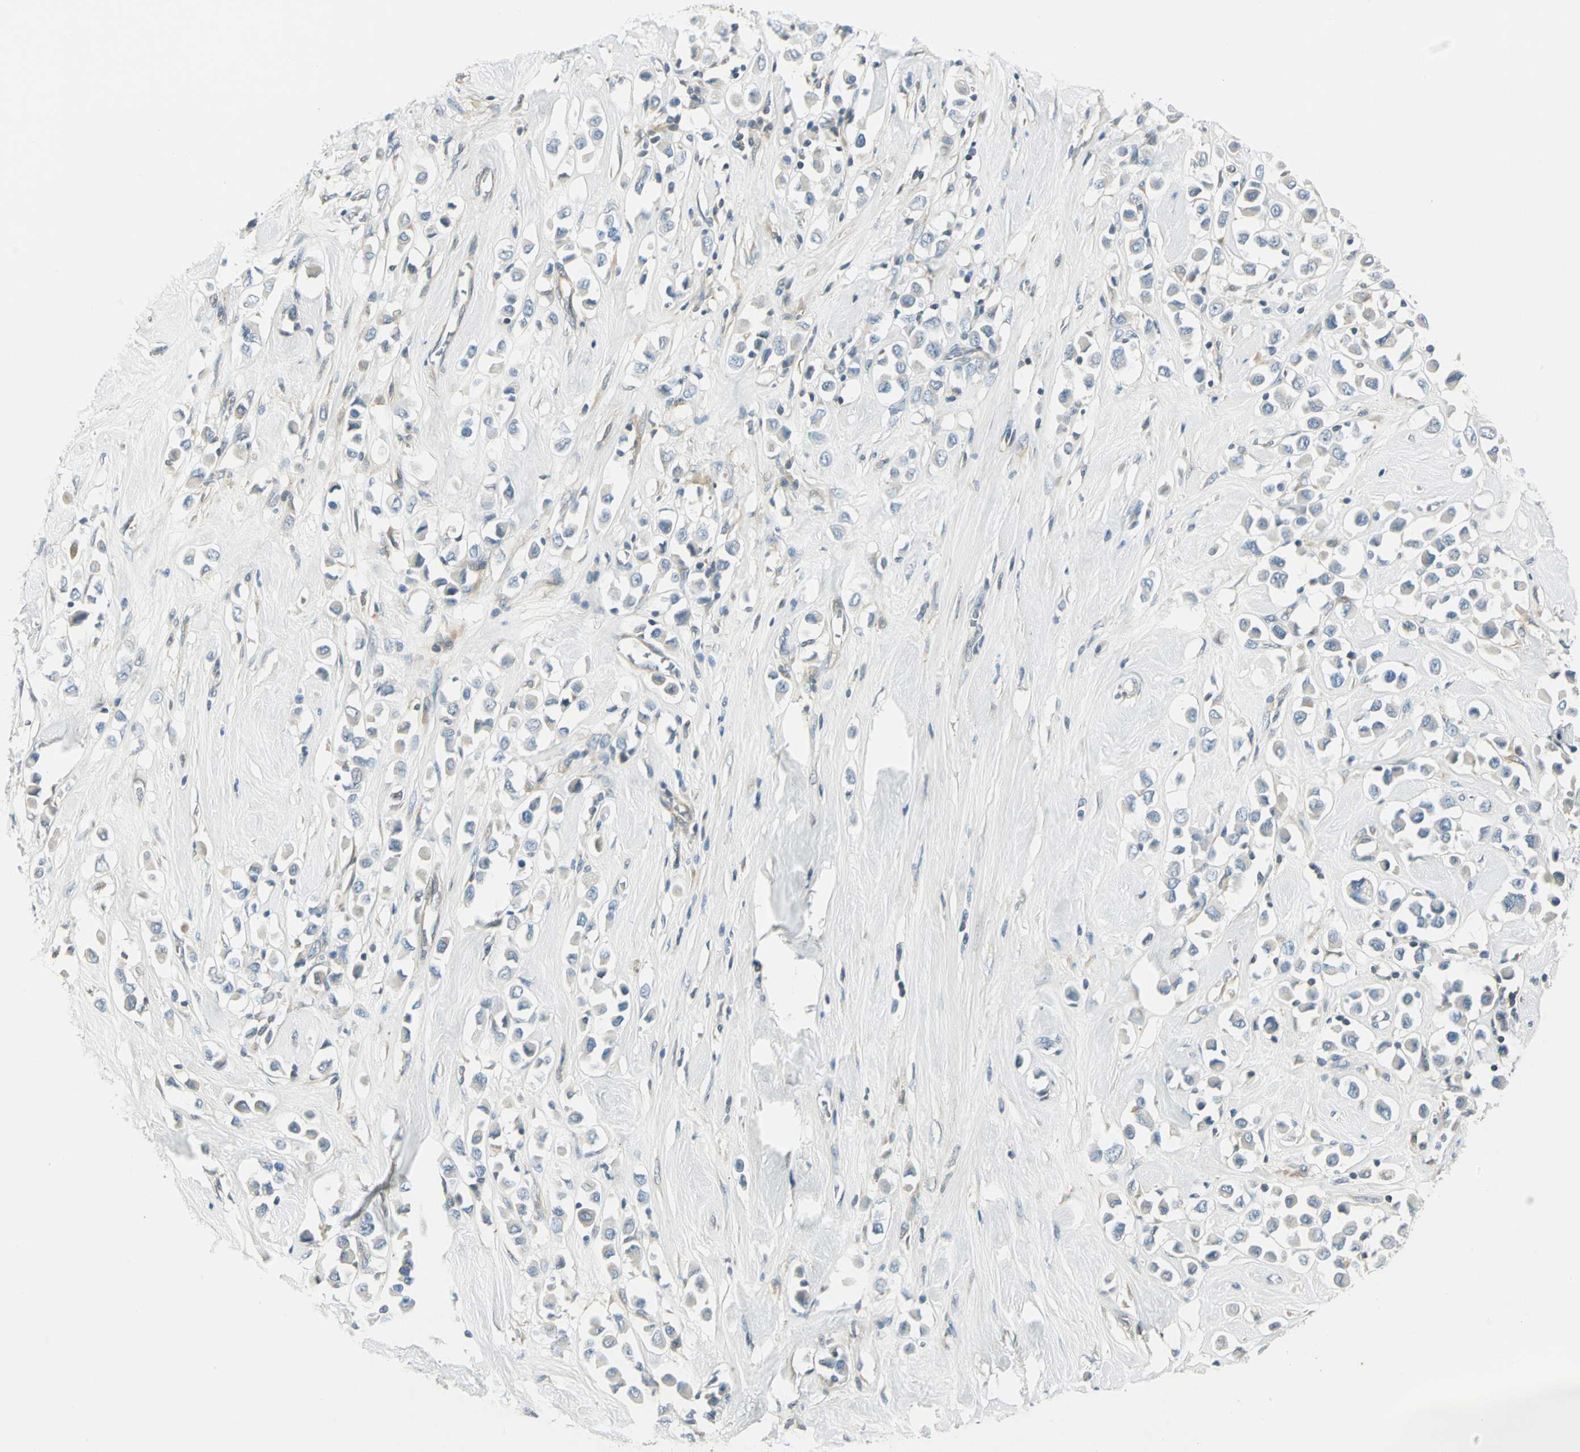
{"staining": {"intensity": "weak", "quantity": "25%-75%", "location": "cytoplasmic/membranous"}, "tissue": "breast cancer", "cell_type": "Tumor cells", "image_type": "cancer", "snomed": [{"axis": "morphology", "description": "Duct carcinoma"}, {"axis": "topography", "description": "Breast"}], "caption": "Immunohistochemical staining of human breast cancer demonstrates weak cytoplasmic/membranous protein positivity in about 25%-75% of tumor cells. The staining is performed using DAB (3,3'-diaminobenzidine) brown chromogen to label protein expression. The nuclei are counter-stained blue using hematoxylin.", "gene": "PRKAA1", "patient": {"sex": "female", "age": 61}}